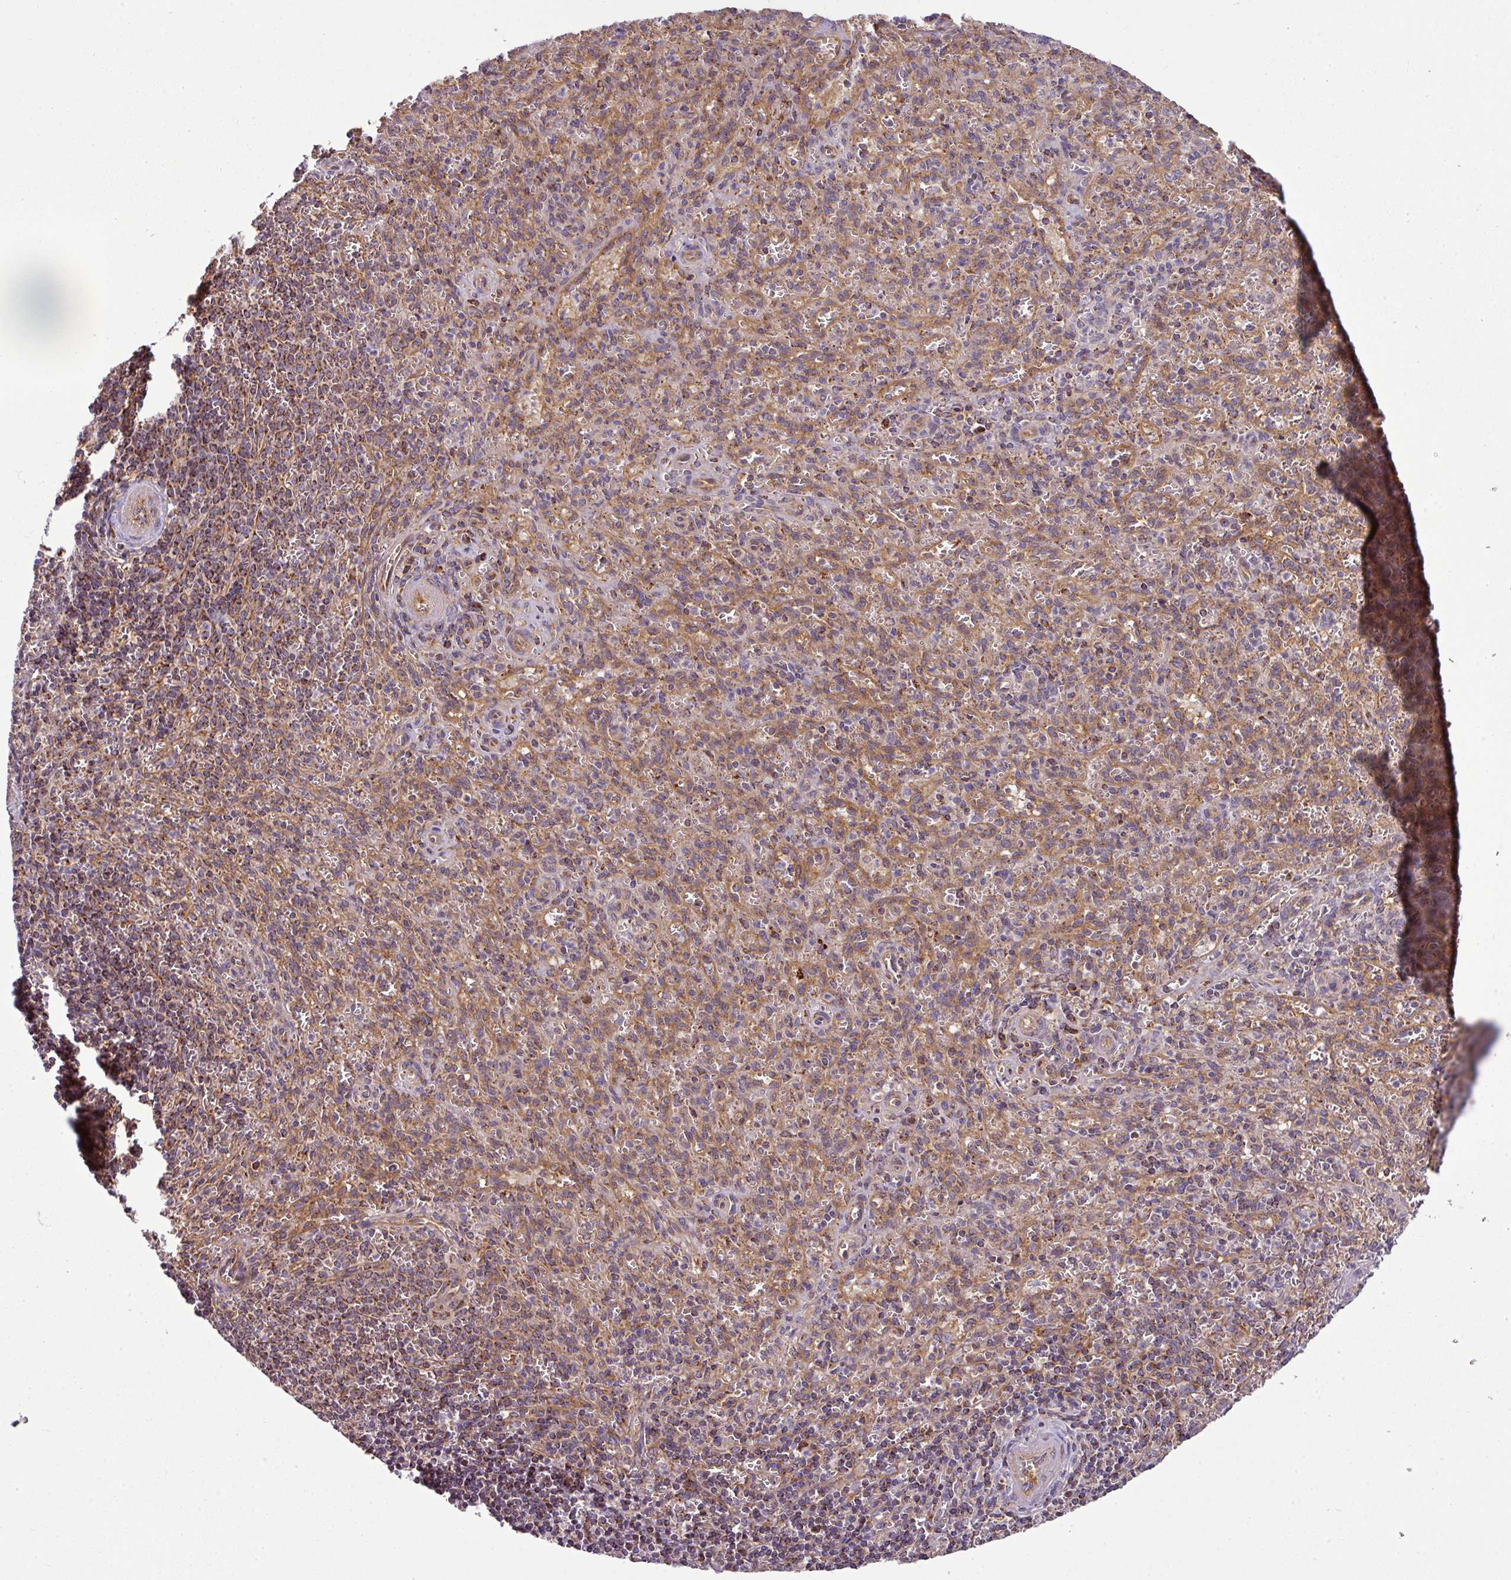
{"staining": {"intensity": "negative", "quantity": "none", "location": "none"}, "tissue": "spleen", "cell_type": "Cells in red pulp", "image_type": "normal", "snomed": [{"axis": "morphology", "description": "Normal tissue, NOS"}, {"axis": "topography", "description": "Spleen"}], "caption": "Unremarkable spleen was stained to show a protein in brown. There is no significant staining in cells in red pulp. (Brightfield microscopy of DAB (3,3'-diaminobenzidine) IHC at high magnification).", "gene": "PRELID3B", "patient": {"sex": "female", "age": 26}}